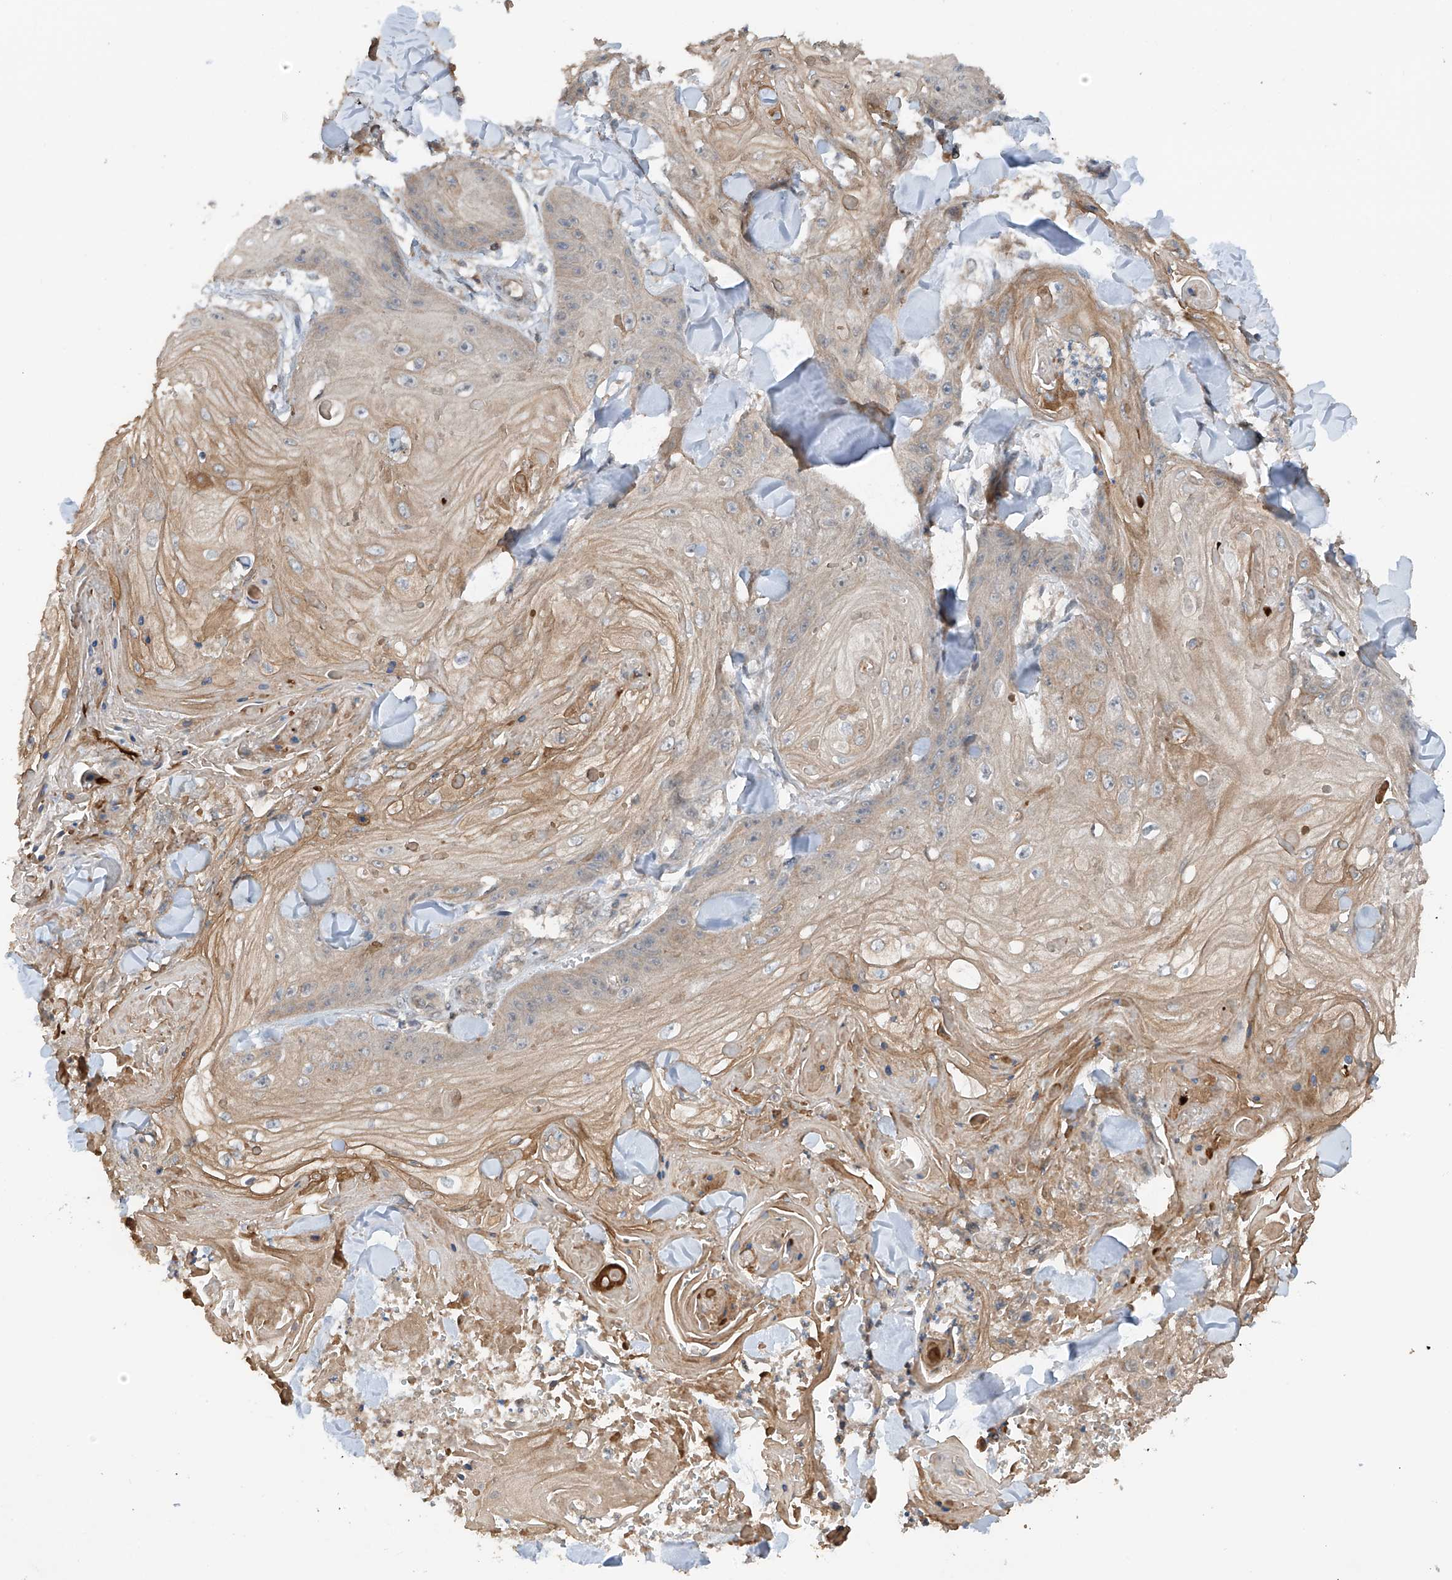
{"staining": {"intensity": "weak", "quantity": "25%-75%", "location": "cytoplasmic/membranous"}, "tissue": "skin cancer", "cell_type": "Tumor cells", "image_type": "cancer", "snomed": [{"axis": "morphology", "description": "Squamous cell carcinoma, NOS"}, {"axis": "topography", "description": "Skin"}], "caption": "Protein expression analysis of human skin squamous cell carcinoma reveals weak cytoplasmic/membranous staining in about 25%-75% of tumor cells.", "gene": "RPAIN", "patient": {"sex": "male", "age": 74}}